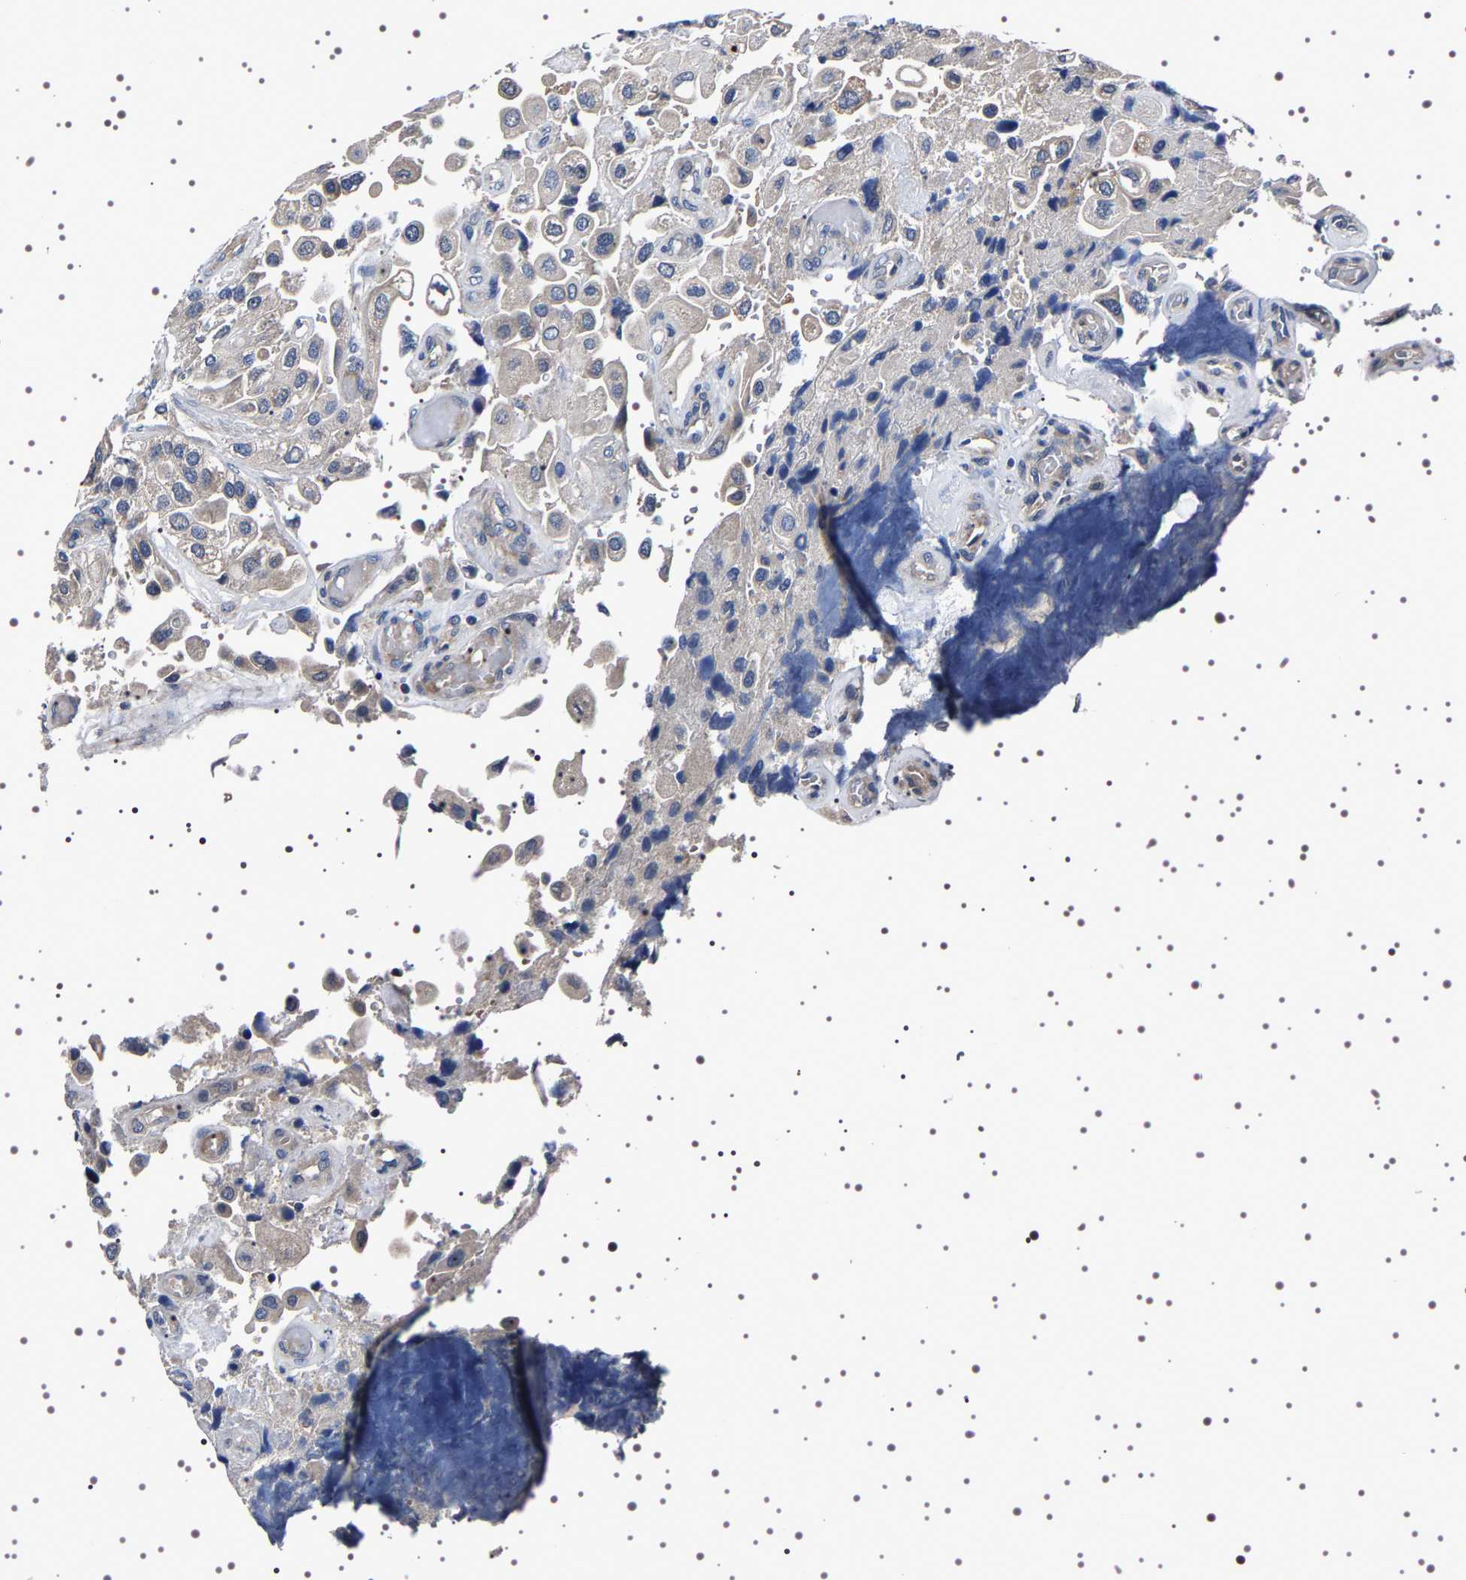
{"staining": {"intensity": "negative", "quantity": "none", "location": "none"}, "tissue": "urothelial cancer", "cell_type": "Tumor cells", "image_type": "cancer", "snomed": [{"axis": "morphology", "description": "Urothelial carcinoma, High grade"}, {"axis": "topography", "description": "Urinary bladder"}], "caption": "There is no significant staining in tumor cells of urothelial carcinoma (high-grade).", "gene": "TARBP1", "patient": {"sex": "female", "age": 64}}